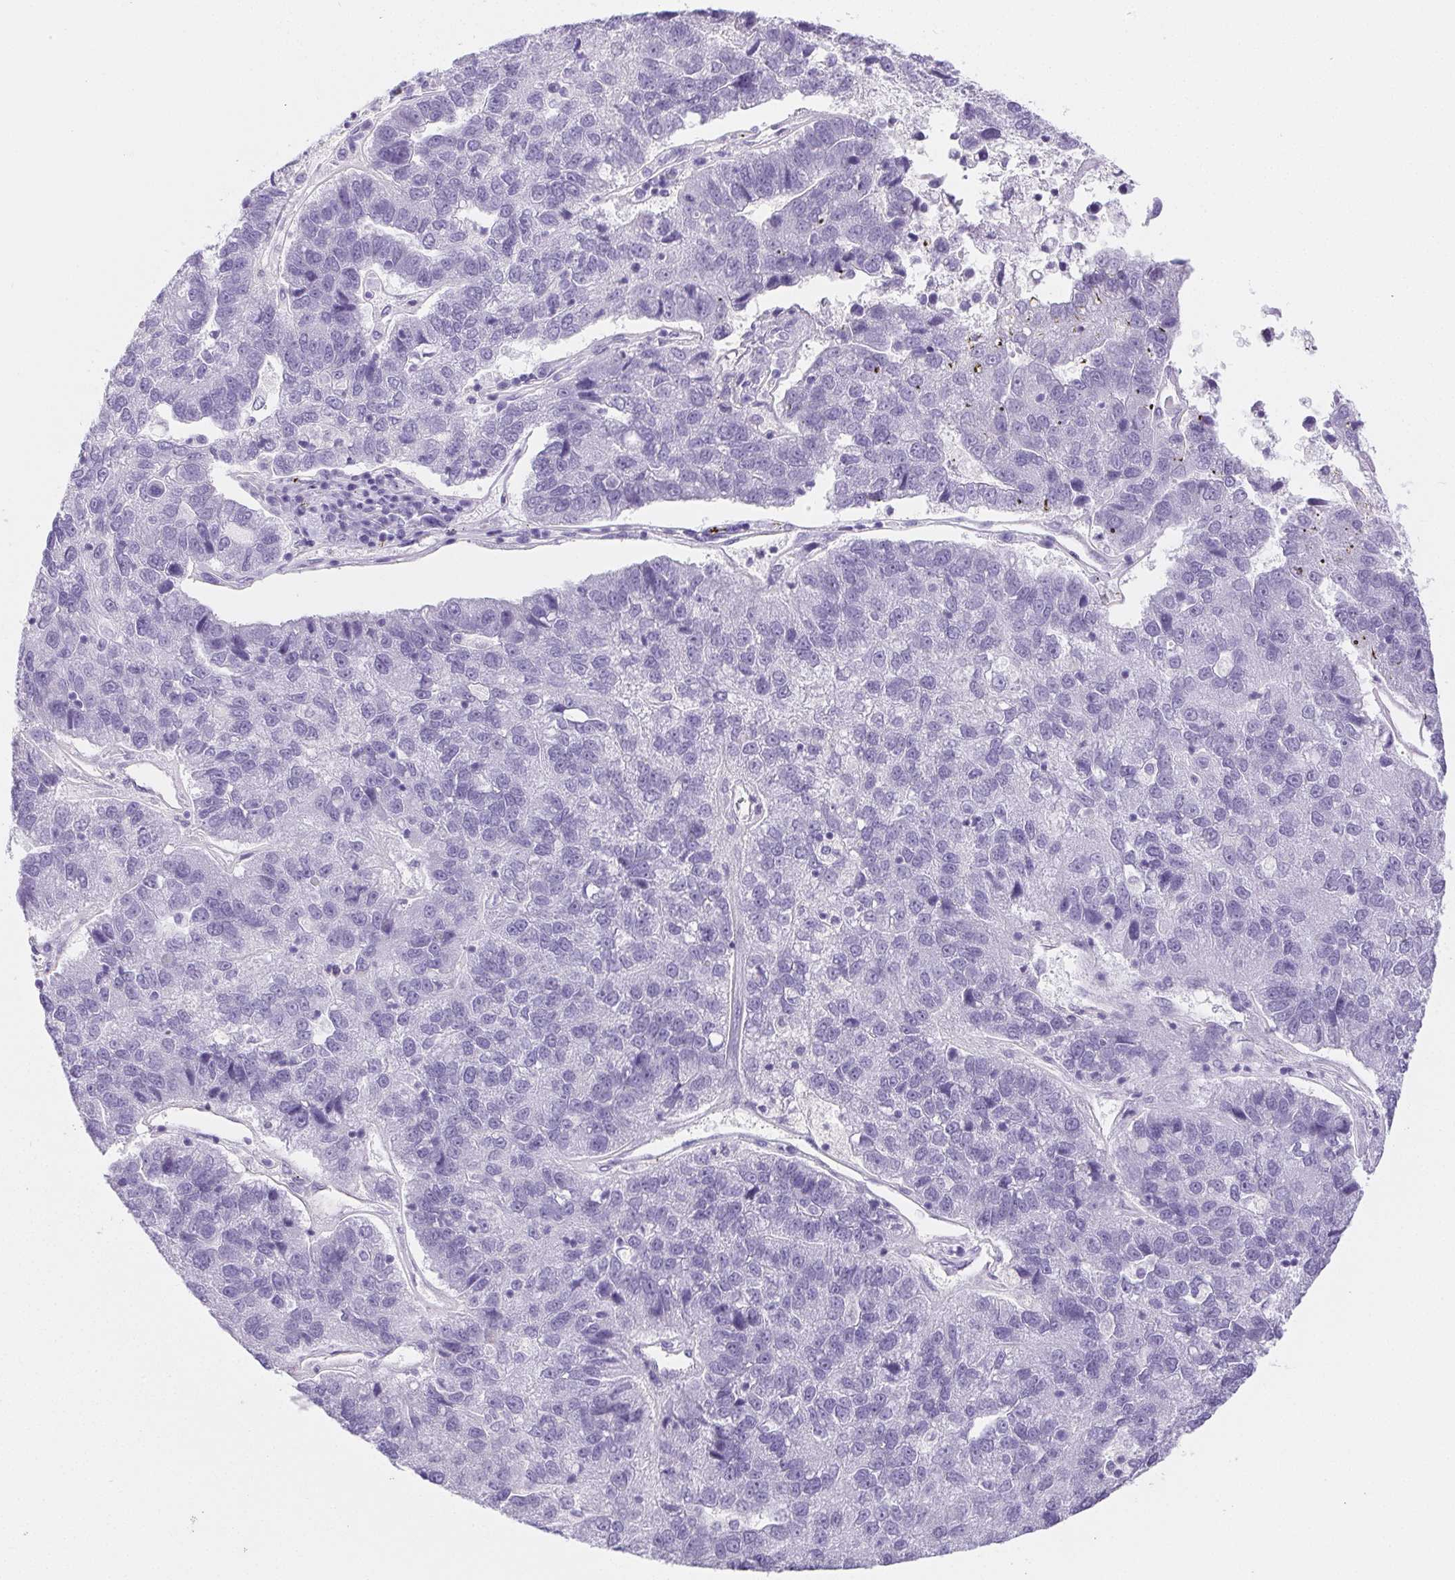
{"staining": {"intensity": "negative", "quantity": "none", "location": "none"}, "tissue": "pancreatic cancer", "cell_type": "Tumor cells", "image_type": "cancer", "snomed": [{"axis": "morphology", "description": "Adenocarcinoma, NOS"}, {"axis": "topography", "description": "Pancreas"}], "caption": "This is an immunohistochemistry photomicrograph of human adenocarcinoma (pancreatic). There is no staining in tumor cells.", "gene": "PNLIP", "patient": {"sex": "female", "age": 61}}